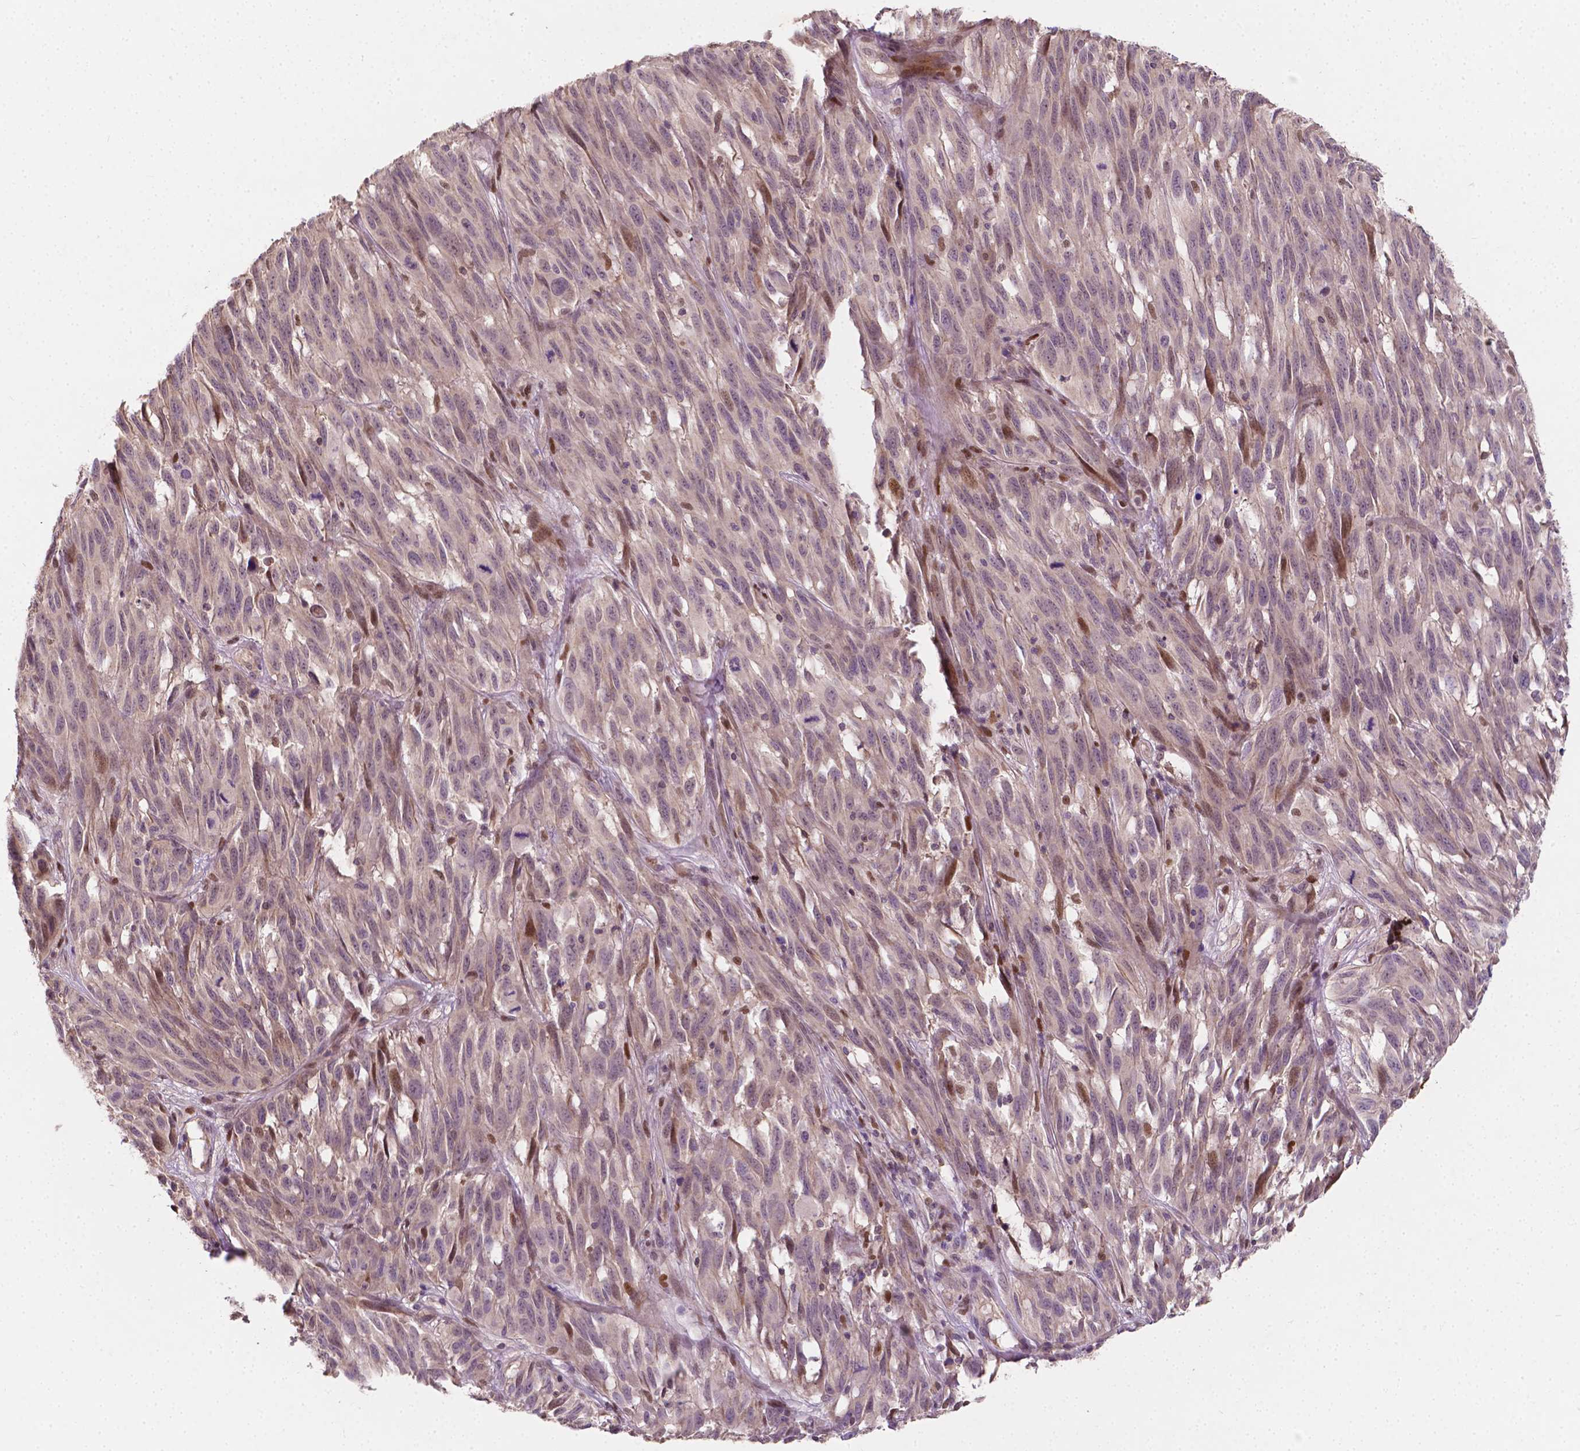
{"staining": {"intensity": "moderate", "quantity": "<25%", "location": "nuclear"}, "tissue": "melanoma", "cell_type": "Tumor cells", "image_type": "cancer", "snomed": [{"axis": "morphology", "description": "Malignant melanoma, NOS"}, {"axis": "topography", "description": "Vulva, labia, clitoris and Bartholin´s gland, NO"}], "caption": "Melanoma stained with a brown dye shows moderate nuclear positive expression in approximately <25% of tumor cells.", "gene": "DUSP16", "patient": {"sex": "female", "age": 75}}